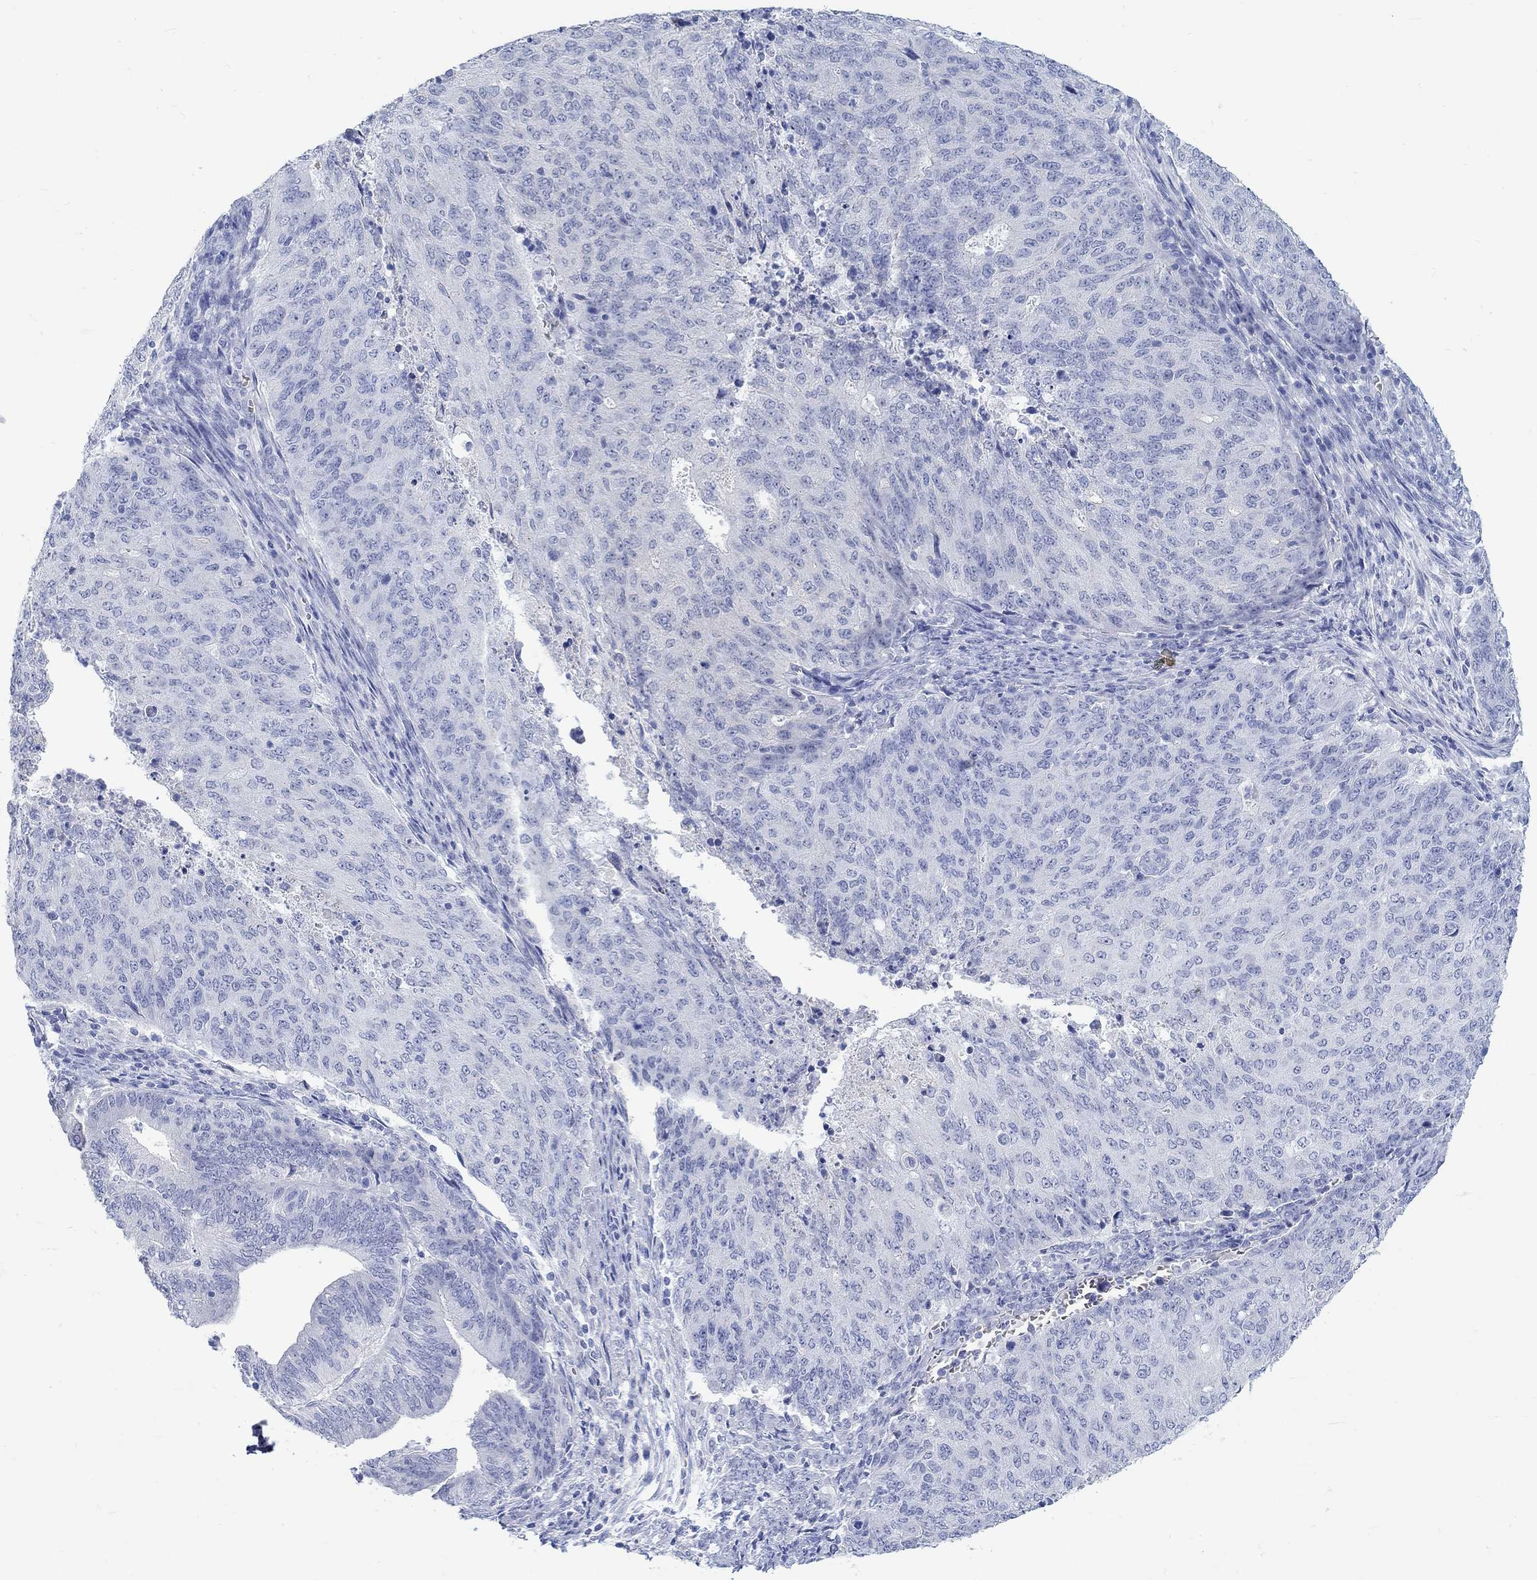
{"staining": {"intensity": "negative", "quantity": "none", "location": "none"}, "tissue": "endometrial cancer", "cell_type": "Tumor cells", "image_type": "cancer", "snomed": [{"axis": "morphology", "description": "Adenocarcinoma, NOS"}, {"axis": "topography", "description": "Endometrium"}], "caption": "This is an immunohistochemistry histopathology image of adenocarcinoma (endometrial). There is no expression in tumor cells.", "gene": "GRIA3", "patient": {"sex": "female", "age": 82}}